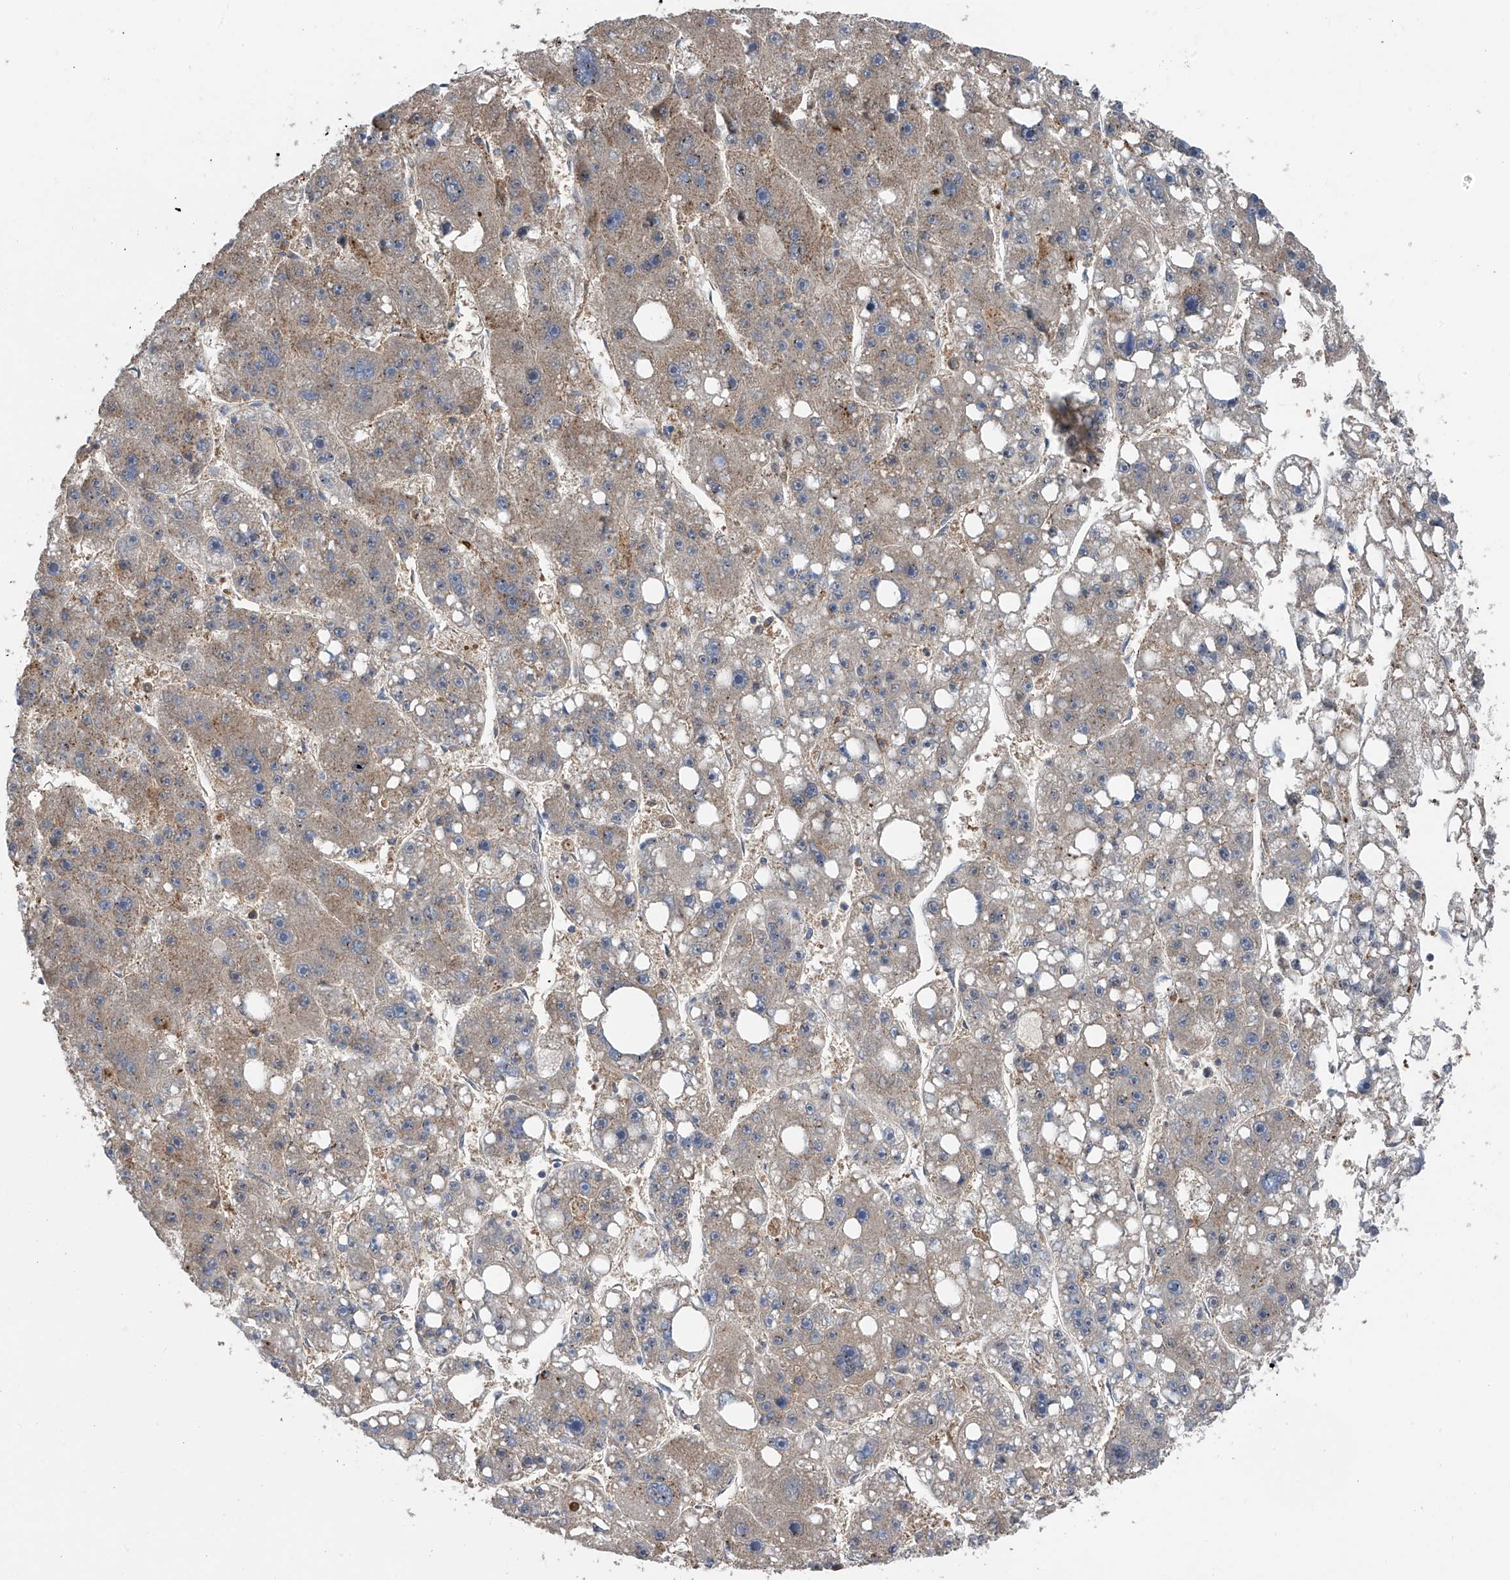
{"staining": {"intensity": "weak", "quantity": "<25%", "location": "cytoplasmic/membranous"}, "tissue": "liver cancer", "cell_type": "Tumor cells", "image_type": "cancer", "snomed": [{"axis": "morphology", "description": "Carcinoma, Hepatocellular, NOS"}, {"axis": "topography", "description": "Liver"}], "caption": "Tumor cells show no significant staining in liver hepatocellular carcinoma.", "gene": "CHPF", "patient": {"sex": "female", "age": 61}}